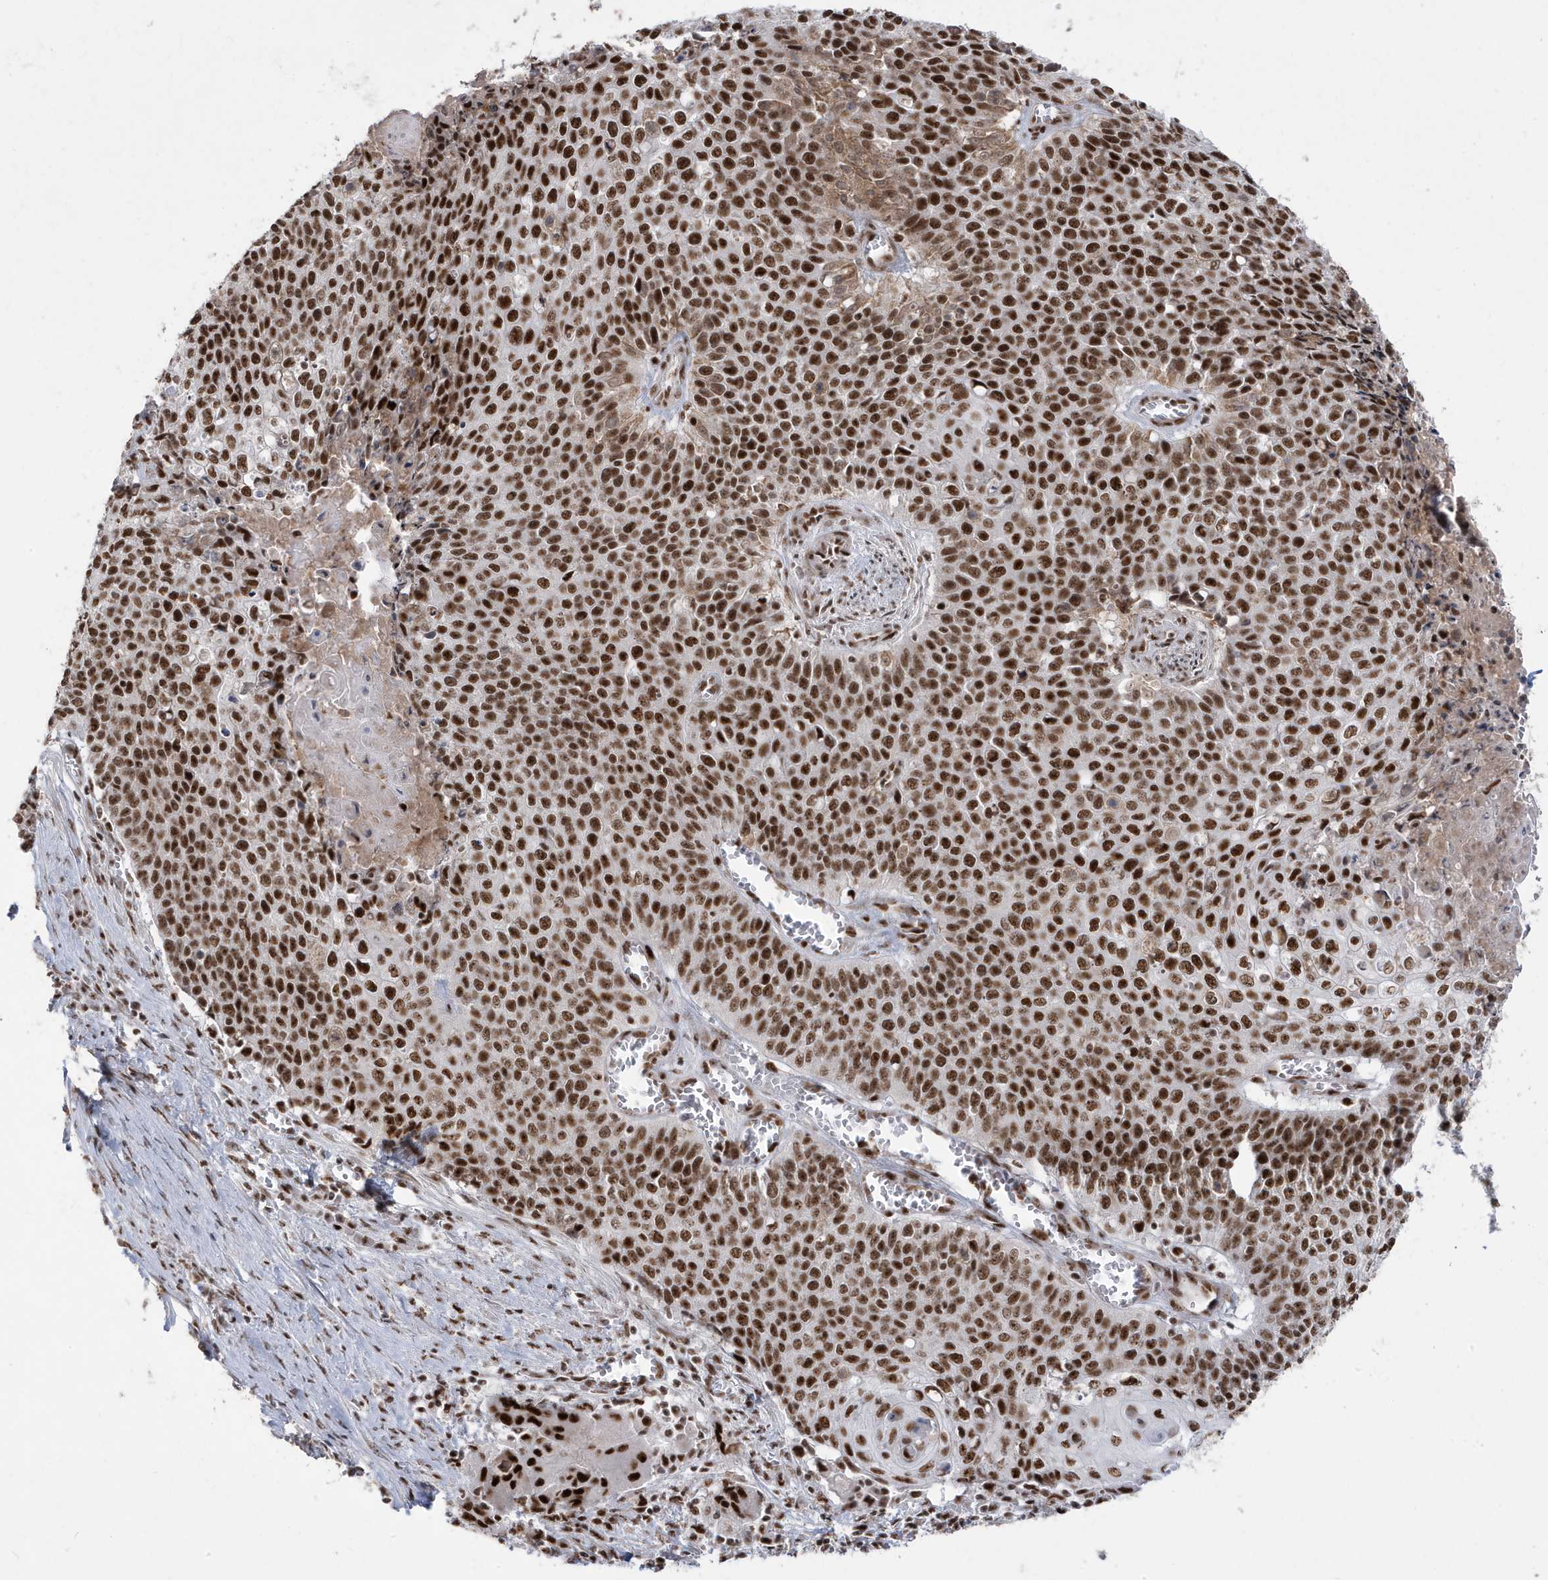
{"staining": {"intensity": "strong", "quantity": ">75%", "location": "nuclear"}, "tissue": "cervical cancer", "cell_type": "Tumor cells", "image_type": "cancer", "snomed": [{"axis": "morphology", "description": "Squamous cell carcinoma, NOS"}, {"axis": "topography", "description": "Cervix"}], "caption": "Immunohistochemistry (IHC) micrograph of human cervical cancer (squamous cell carcinoma) stained for a protein (brown), which reveals high levels of strong nuclear positivity in about >75% of tumor cells.", "gene": "MTREX", "patient": {"sex": "female", "age": 39}}